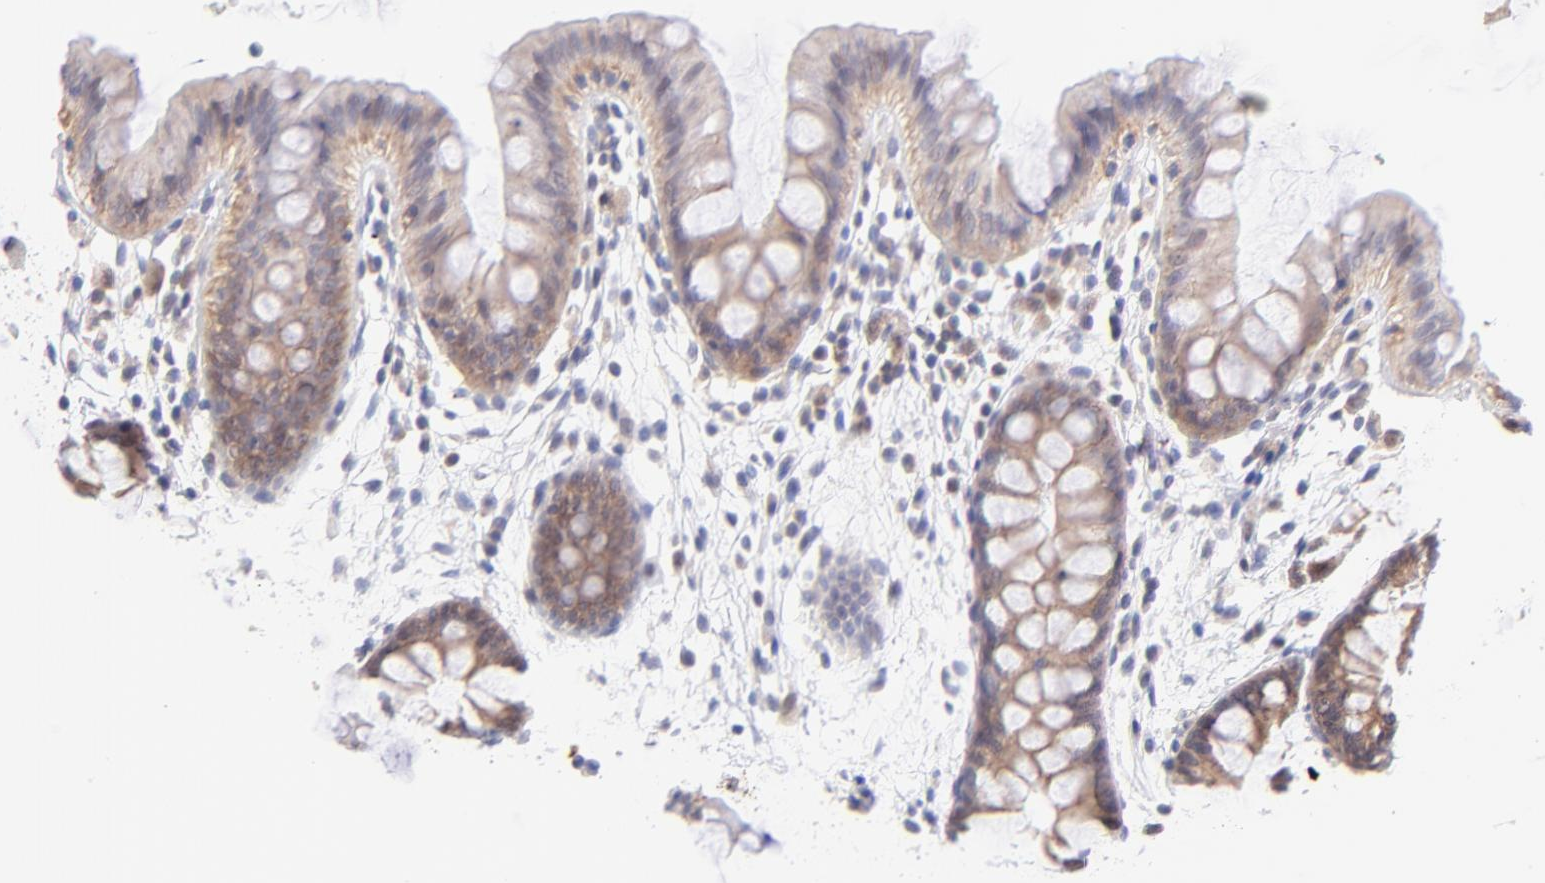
{"staining": {"intensity": "negative", "quantity": "none", "location": "none"}, "tissue": "colon", "cell_type": "Endothelial cells", "image_type": "normal", "snomed": [{"axis": "morphology", "description": "Normal tissue, NOS"}, {"axis": "topography", "description": "Smooth muscle"}, {"axis": "topography", "description": "Colon"}], "caption": "Immunohistochemistry micrograph of normal colon: human colon stained with DAB shows no significant protein staining in endothelial cells. (Brightfield microscopy of DAB (3,3'-diaminobenzidine) immunohistochemistry (IHC) at high magnification).", "gene": "PBDC1", "patient": {"sex": "male", "age": 67}}